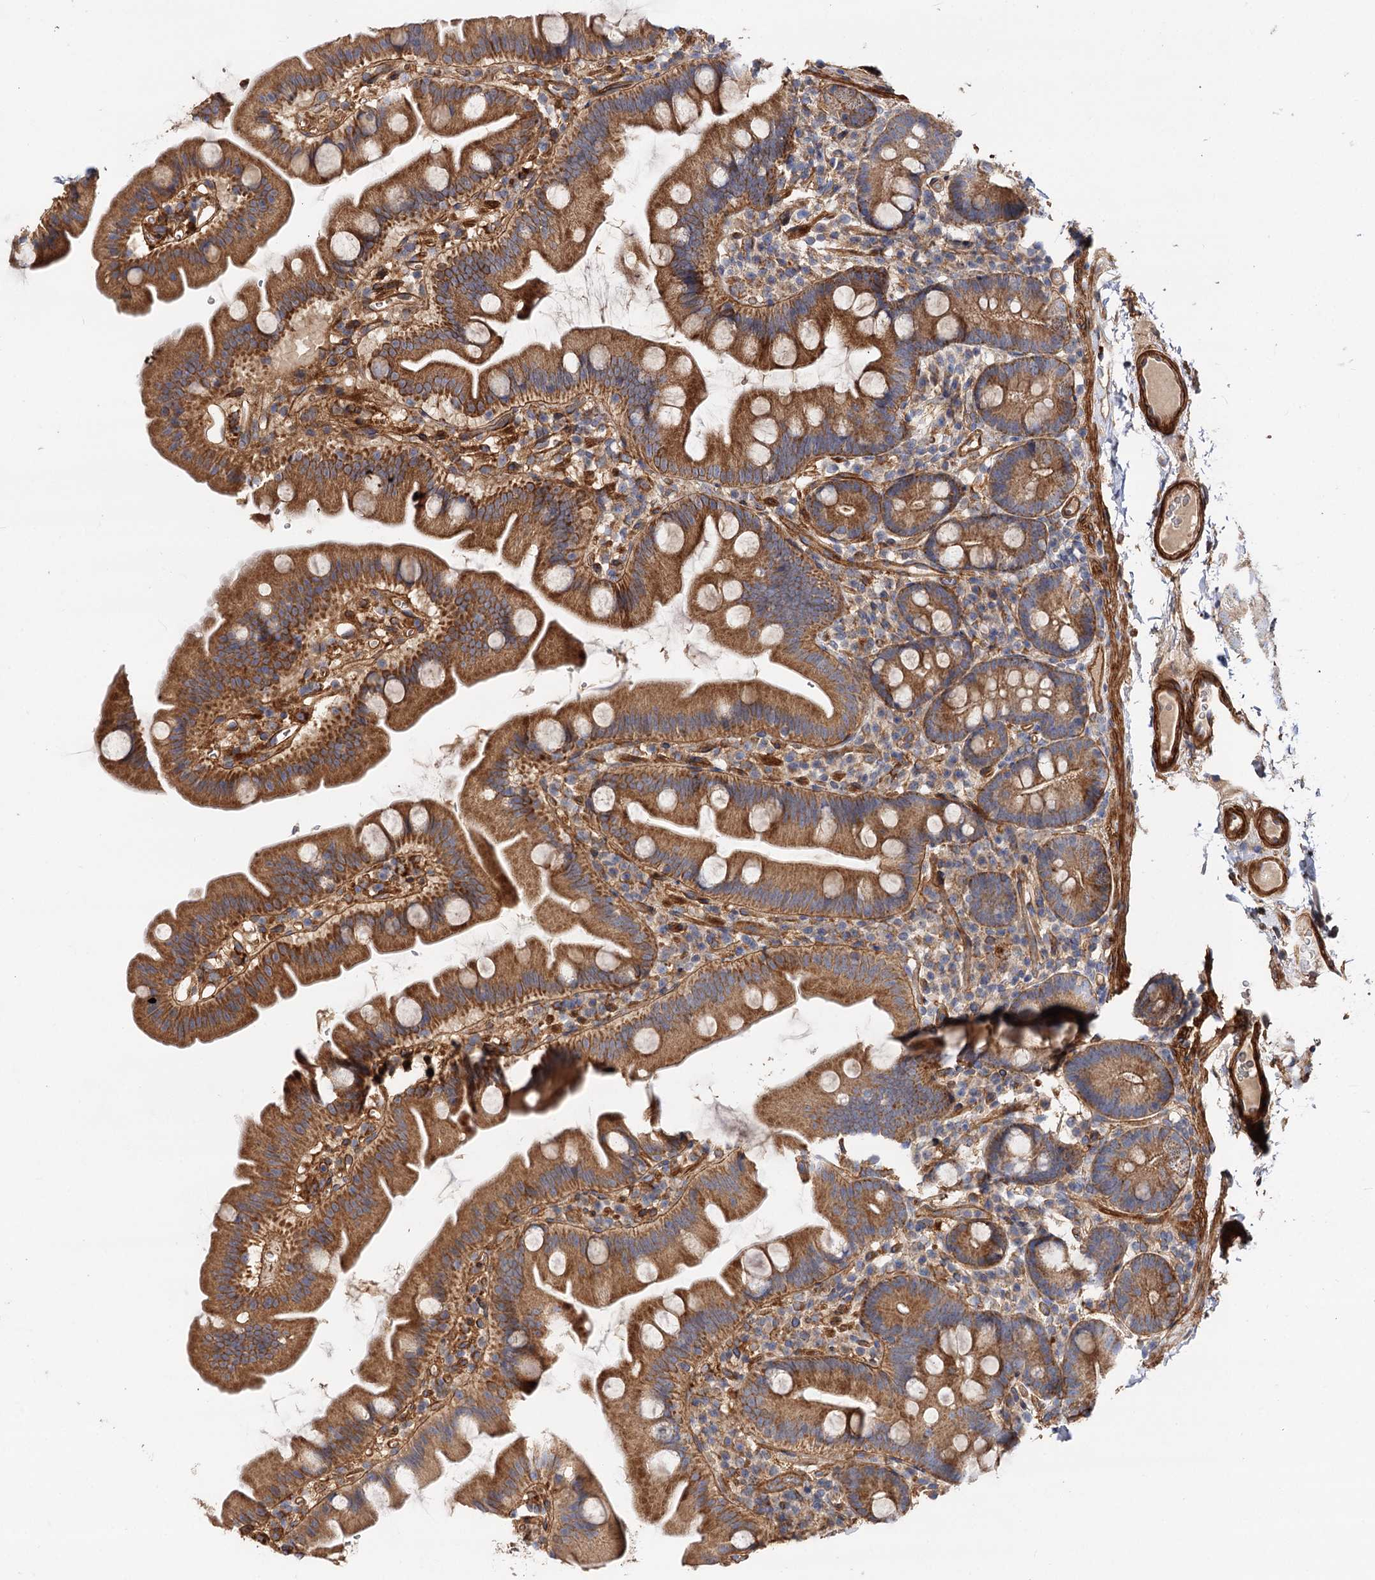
{"staining": {"intensity": "moderate", "quantity": ">75%", "location": "cytoplasmic/membranous"}, "tissue": "small intestine", "cell_type": "Glandular cells", "image_type": "normal", "snomed": [{"axis": "morphology", "description": "Normal tissue, NOS"}, {"axis": "topography", "description": "Small intestine"}], "caption": "High-power microscopy captured an immunohistochemistry image of normal small intestine, revealing moderate cytoplasmic/membranous staining in about >75% of glandular cells. (Stains: DAB in brown, nuclei in blue, Microscopy: brightfield microscopy at high magnification).", "gene": "CSAD", "patient": {"sex": "female", "age": 68}}